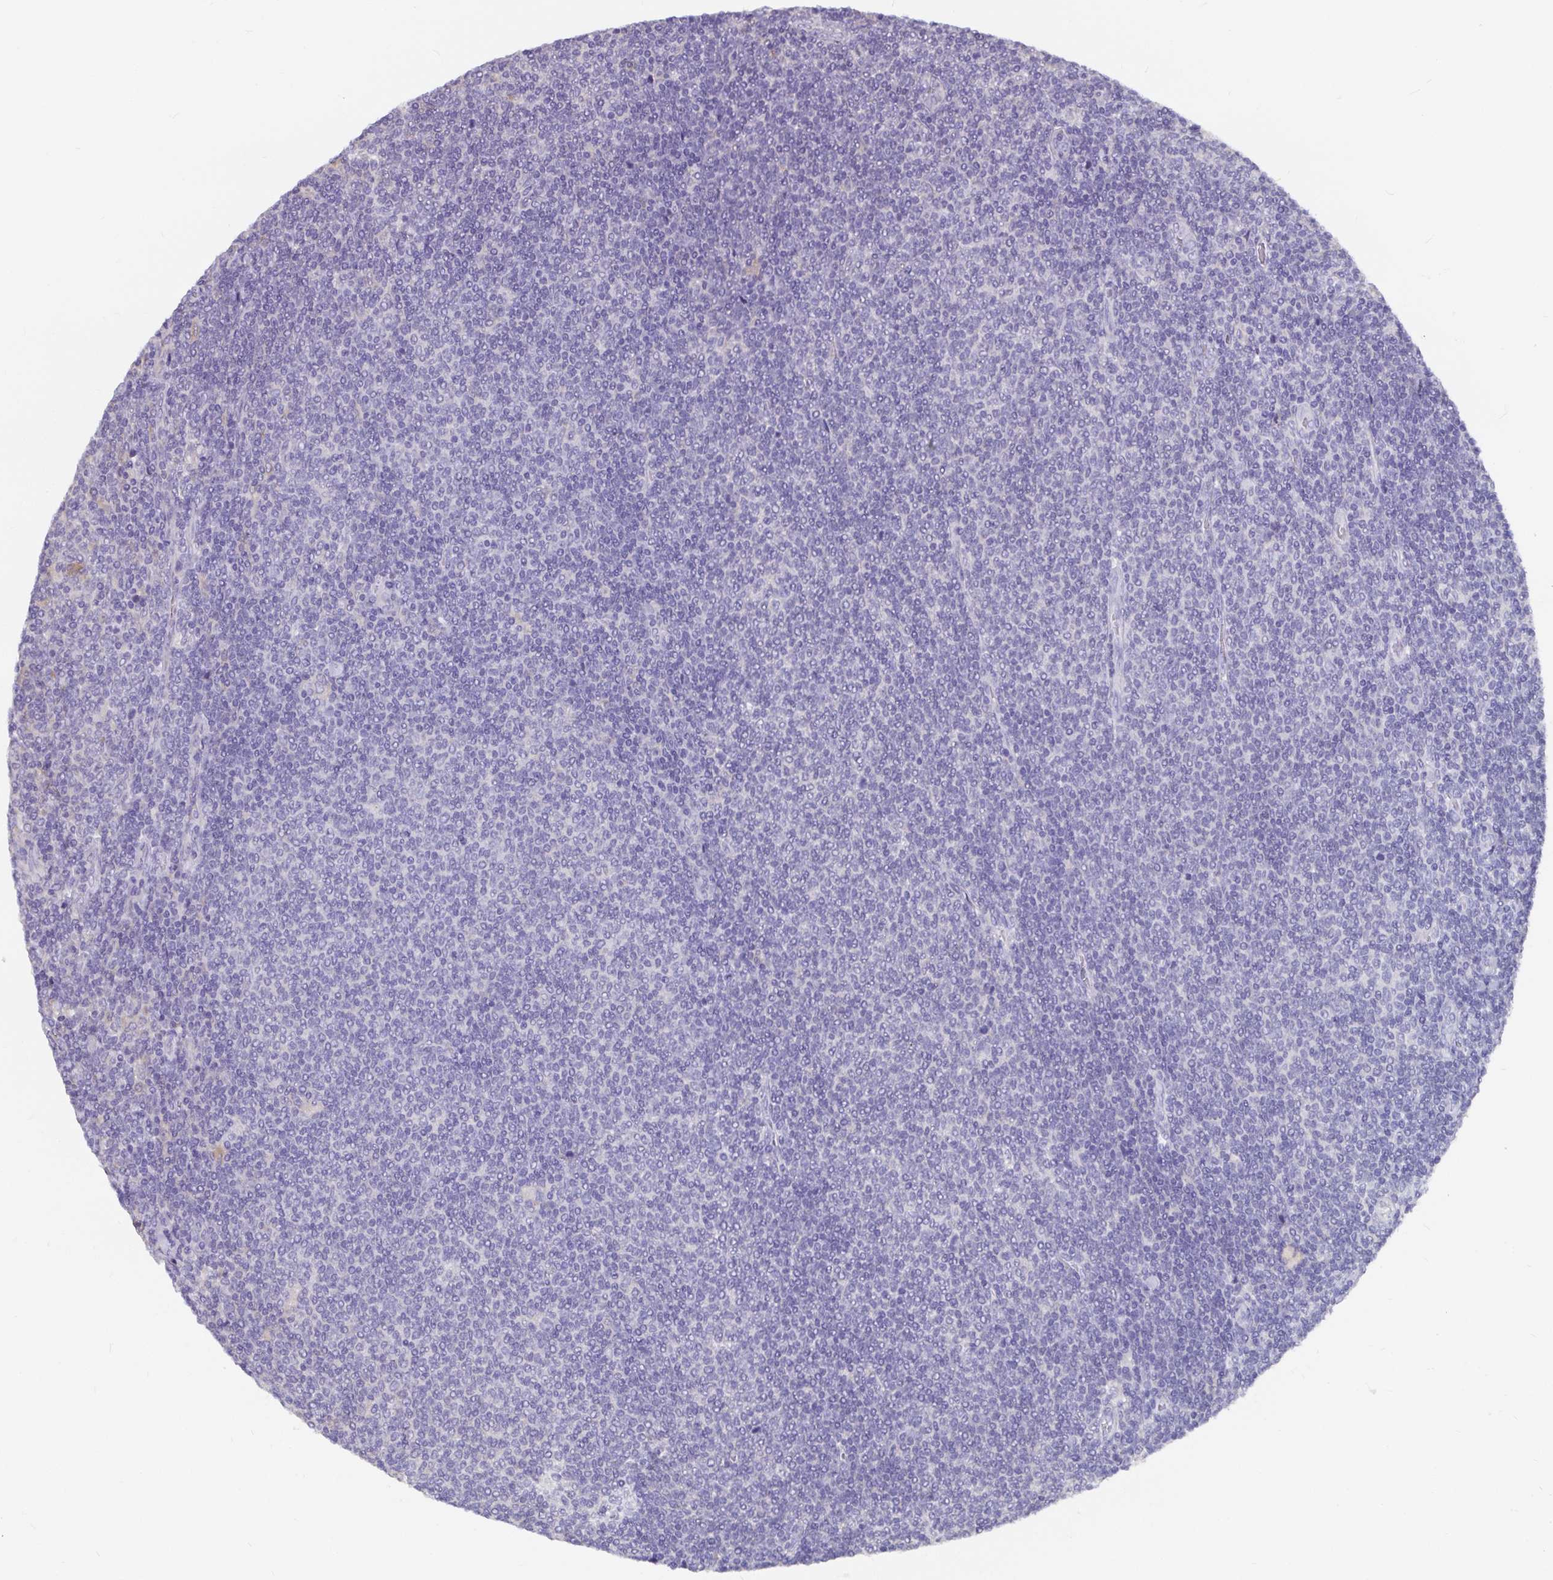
{"staining": {"intensity": "negative", "quantity": "none", "location": "none"}, "tissue": "lymphoma", "cell_type": "Tumor cells", "image_type": "cancer", "snomed": [{"axis": "morphology", "description": "Malignant lymphoma, non-Hodgkin's type, Low grade"}, {"axis": "topography", "description": "Lymph node"}], "caption": "This is an immunohistochemistry (IHC) image of human malignant lymphoma, non-Hodgkin's type (low-grade). There is no positivity in tumor cells.", "gene": "ADAMTS6", "patient": {"sex": "male", "age": 52}}